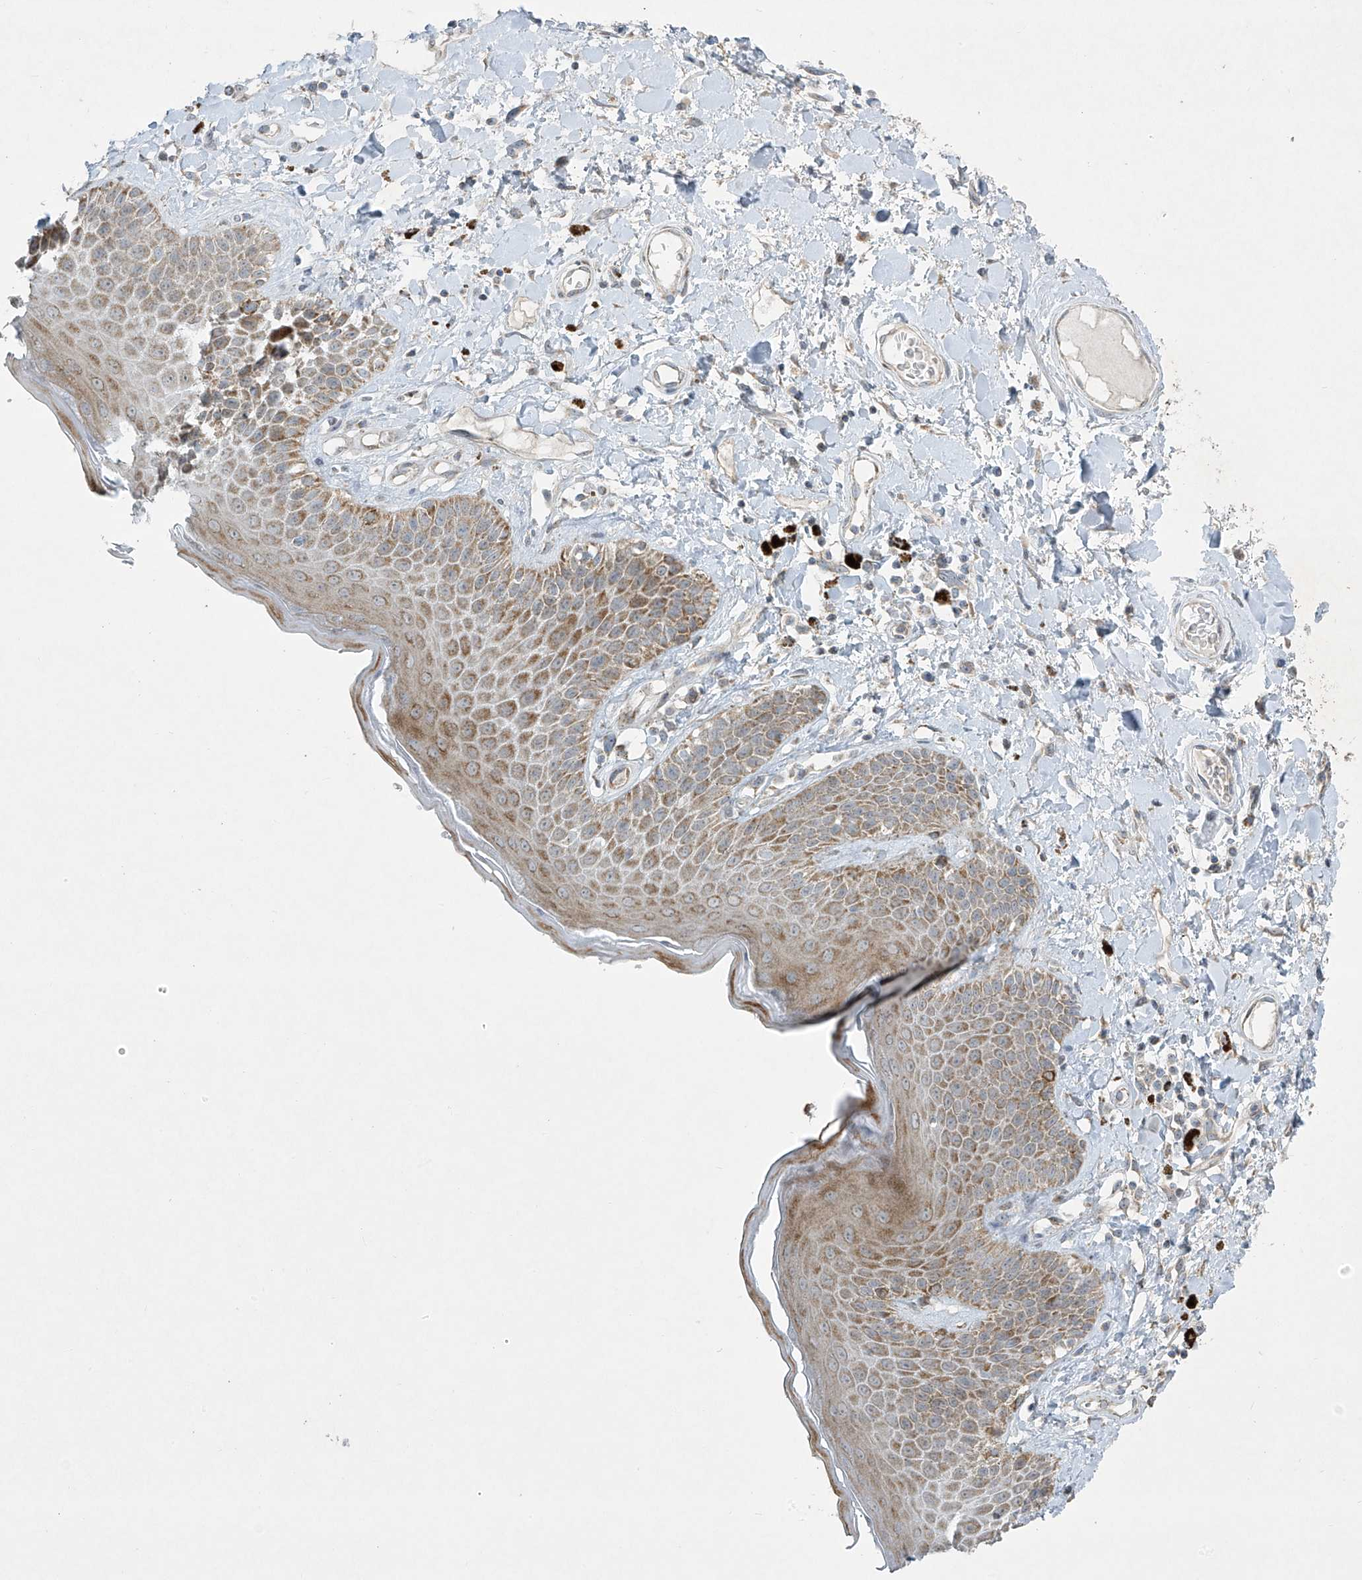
{"staining": {"intensity": "moderate", "quantity": ">75%", "location": "cytoplasmic/membranous"}, "tissue": "skin", "cell_type": "Epidermal cells", "image_type": "normal", "snomed": [{"axis": "morphology", "description": "Normal tissue, NOS"}, {"axis": "topography", "description": "Anal"}], "caption": "Protein analysis of normal skin exhibits moderate cytoplasmic/membranous expression in about >75% of epidermal cells.", "gene": "SMDT1", "patient": {"sex": "female", "age": 78}}